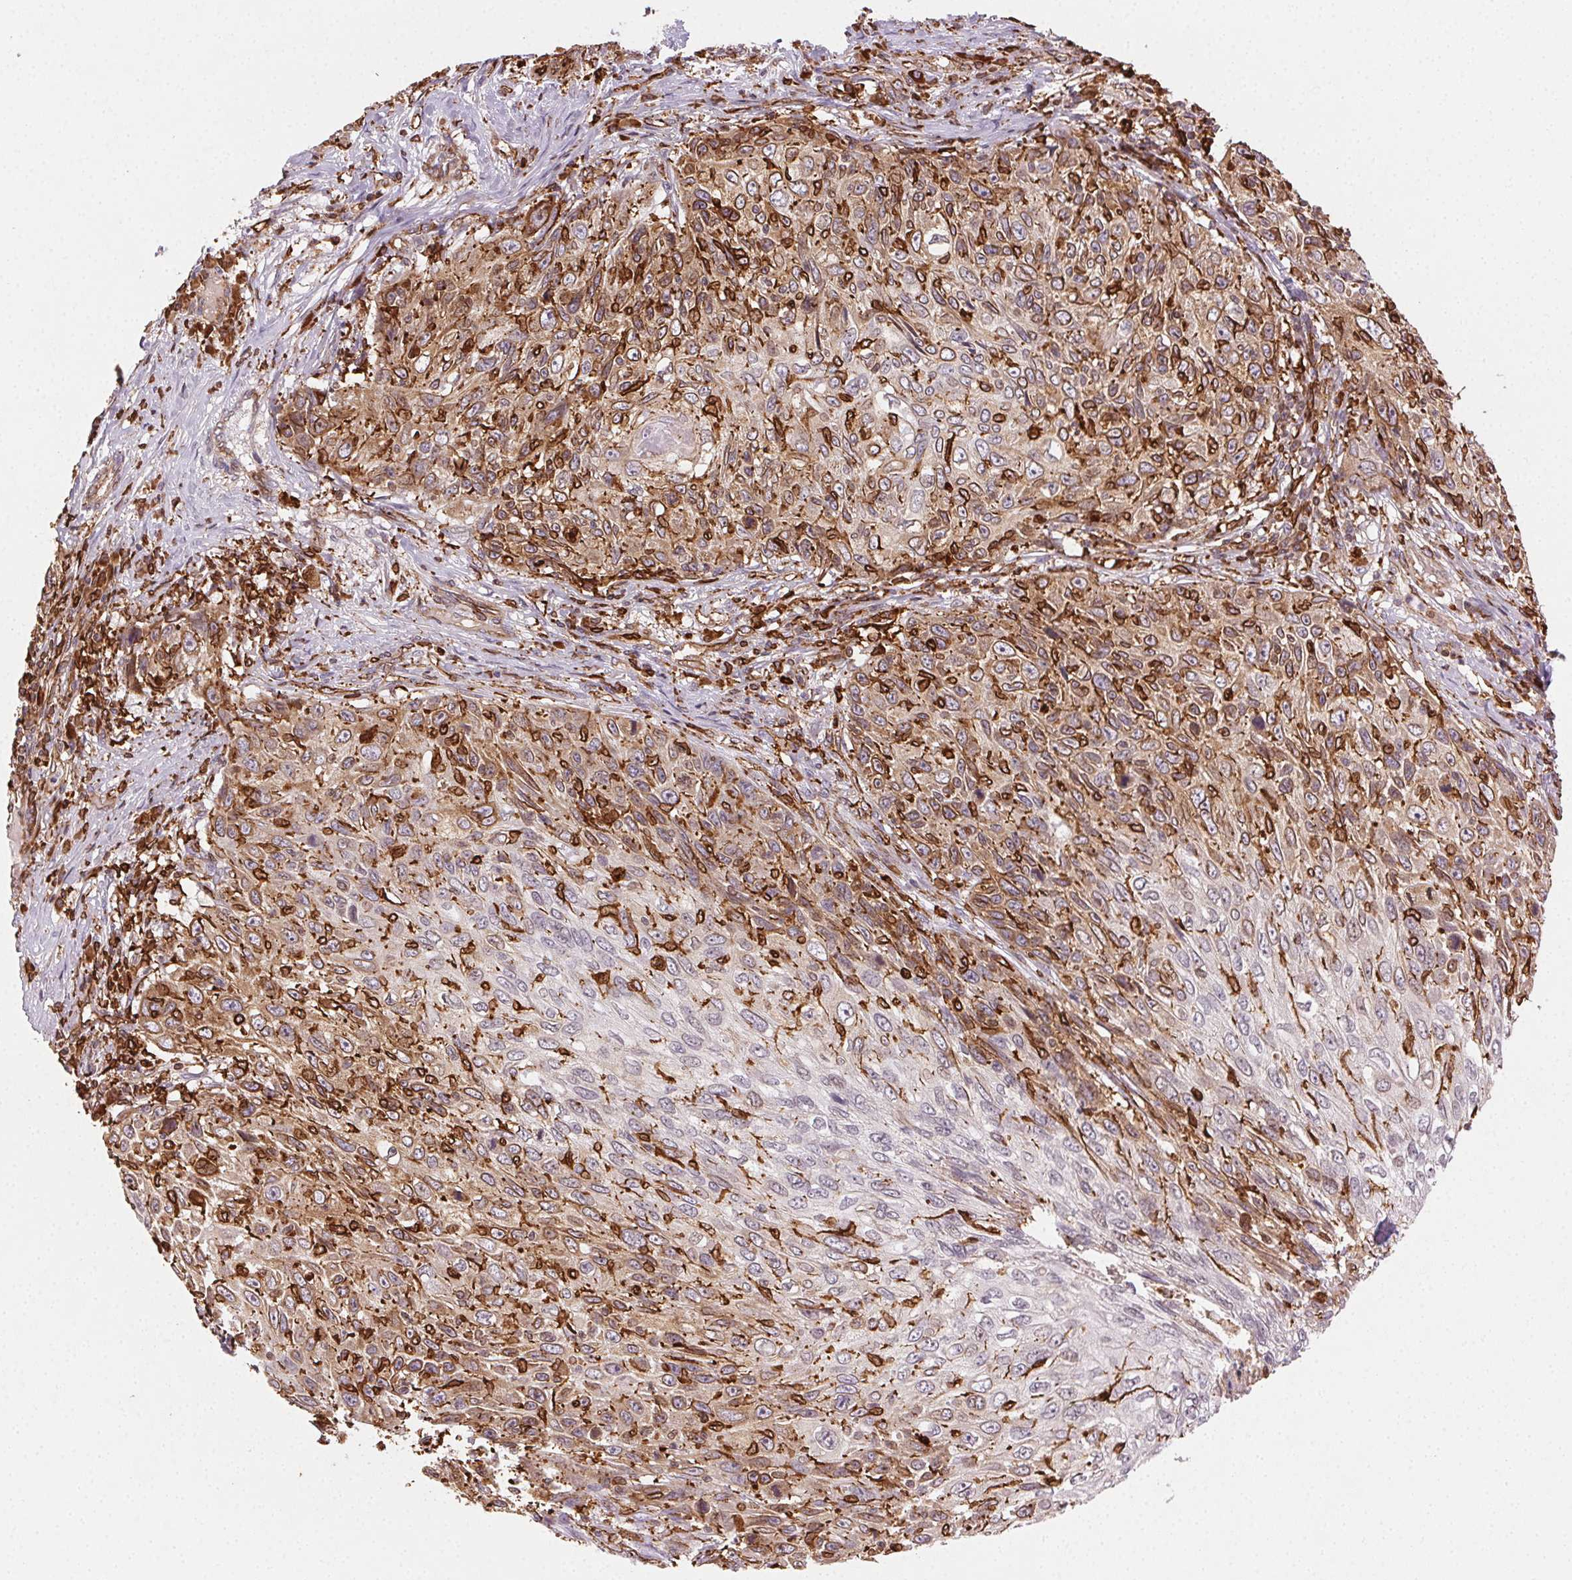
{"staining": {"intensity": "moderate", "quantity": "25%-75%", "location": "cytoplasmic/membranous"}, "tissue": "skin cancer", "cell_type": "Tumor cells", "image_type": "cancer", "snomed": [{"axis": "morphology", "description": "Squamous cell carcinoma, NOS"}, {"axis": "topography", "description": "Skin"}], "caption": "An image of human skin squamous cell carcinoma stained for a protein shows moderate cytoplasmic/membranous brown staining in tumor cells.", "gene": "RNASET2", "patient": {"sex": "male", "age": 92}}